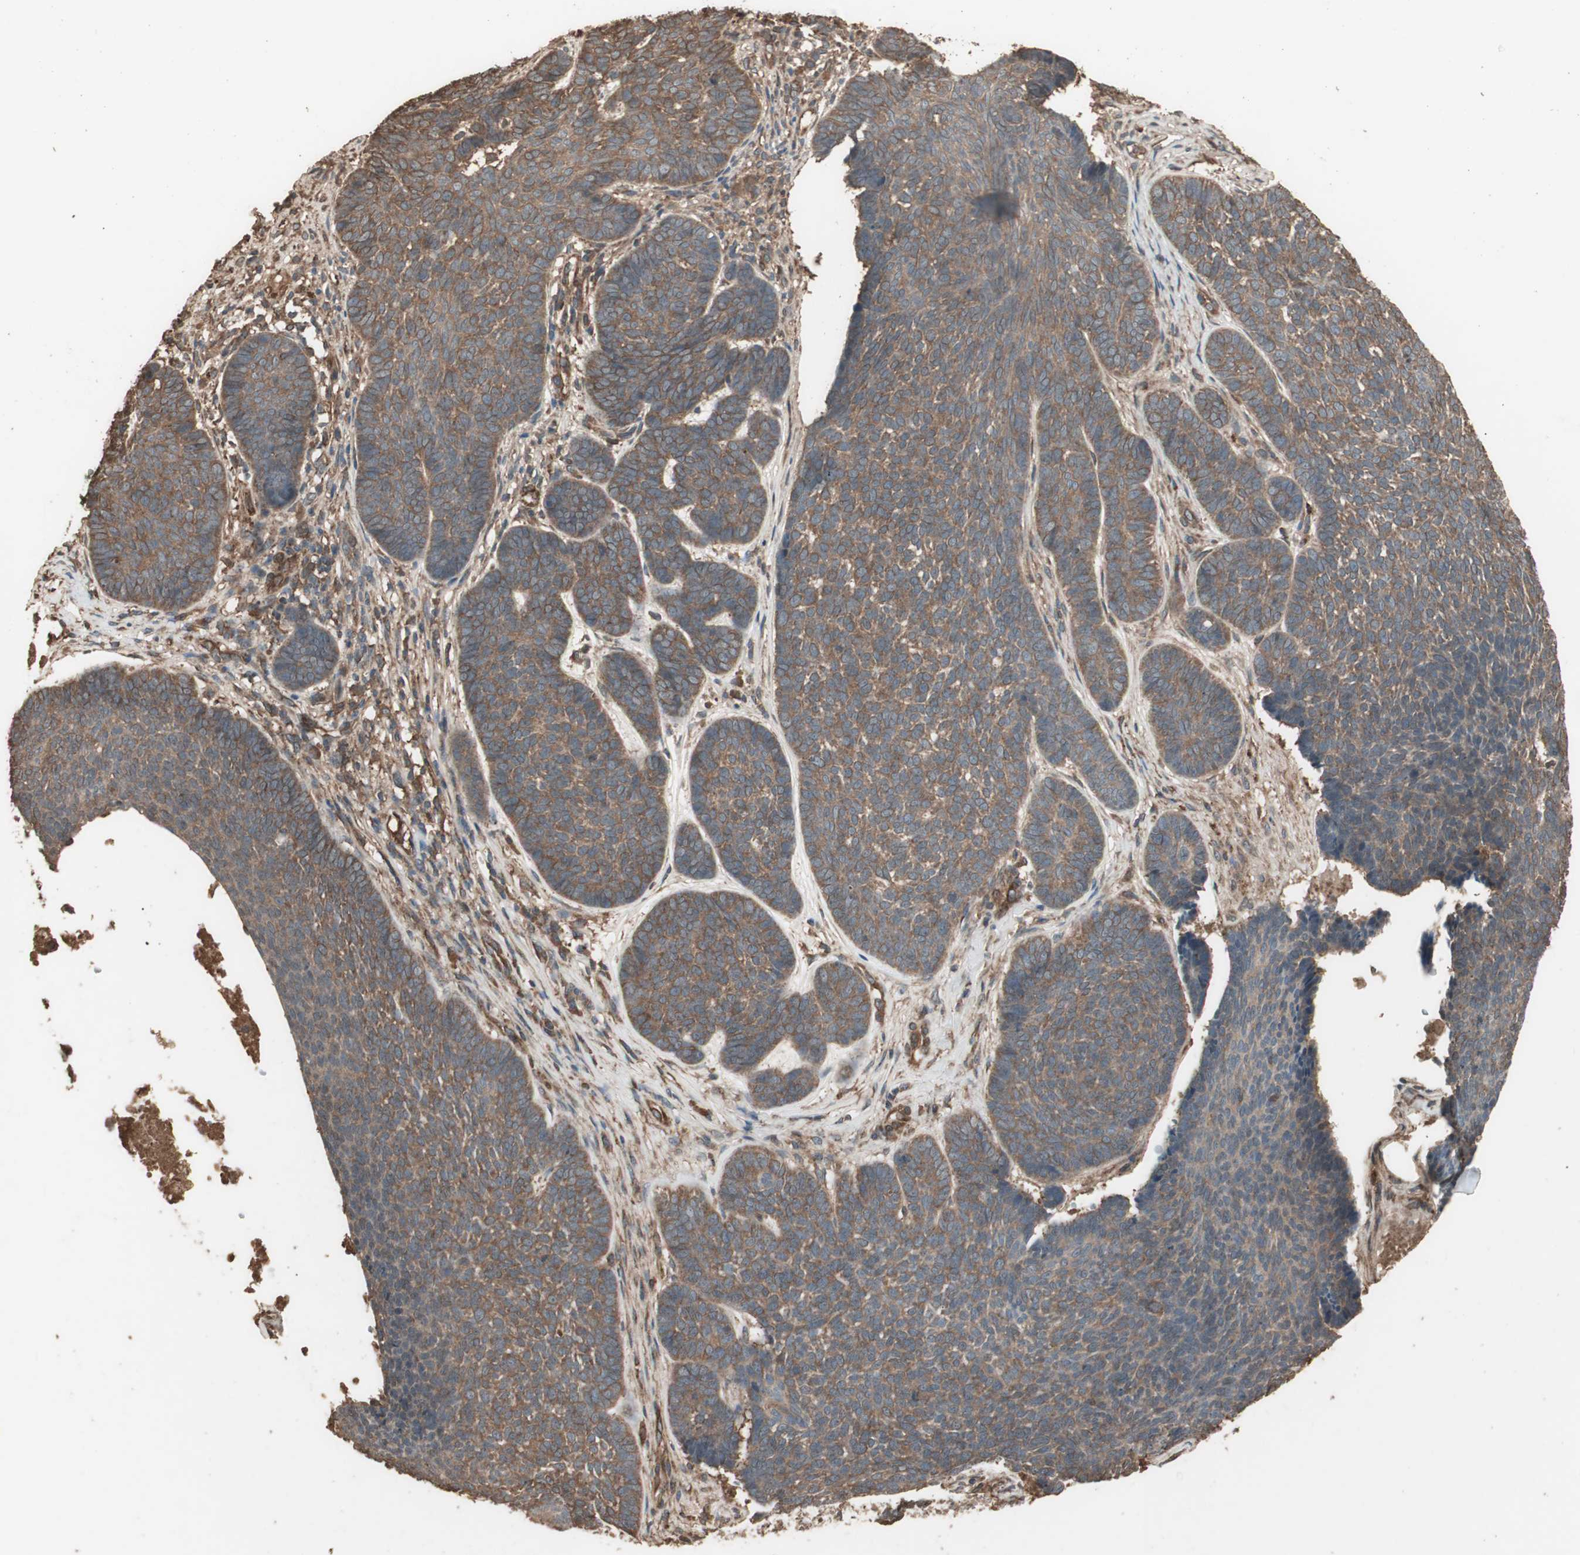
{"staining": {"intensity": "moderate", "quantity": ">75%", "location": "cytoplasmic/membranous"}, "tissue": "skin cancer", "cell_type": "Tumor cells", "image_type": "cancer", "snomed": [{"axis": "morphology", "description": "Basal cell carcinoma"}, {"axis": "topography", "description": "Skin"}], "caption": "Human basal cell carcinoma (skin) stained with a protein marker displays moderate staining in tumor cells.", "gene": "CCN4", "patient": {"sex": "male", "age": 84}}